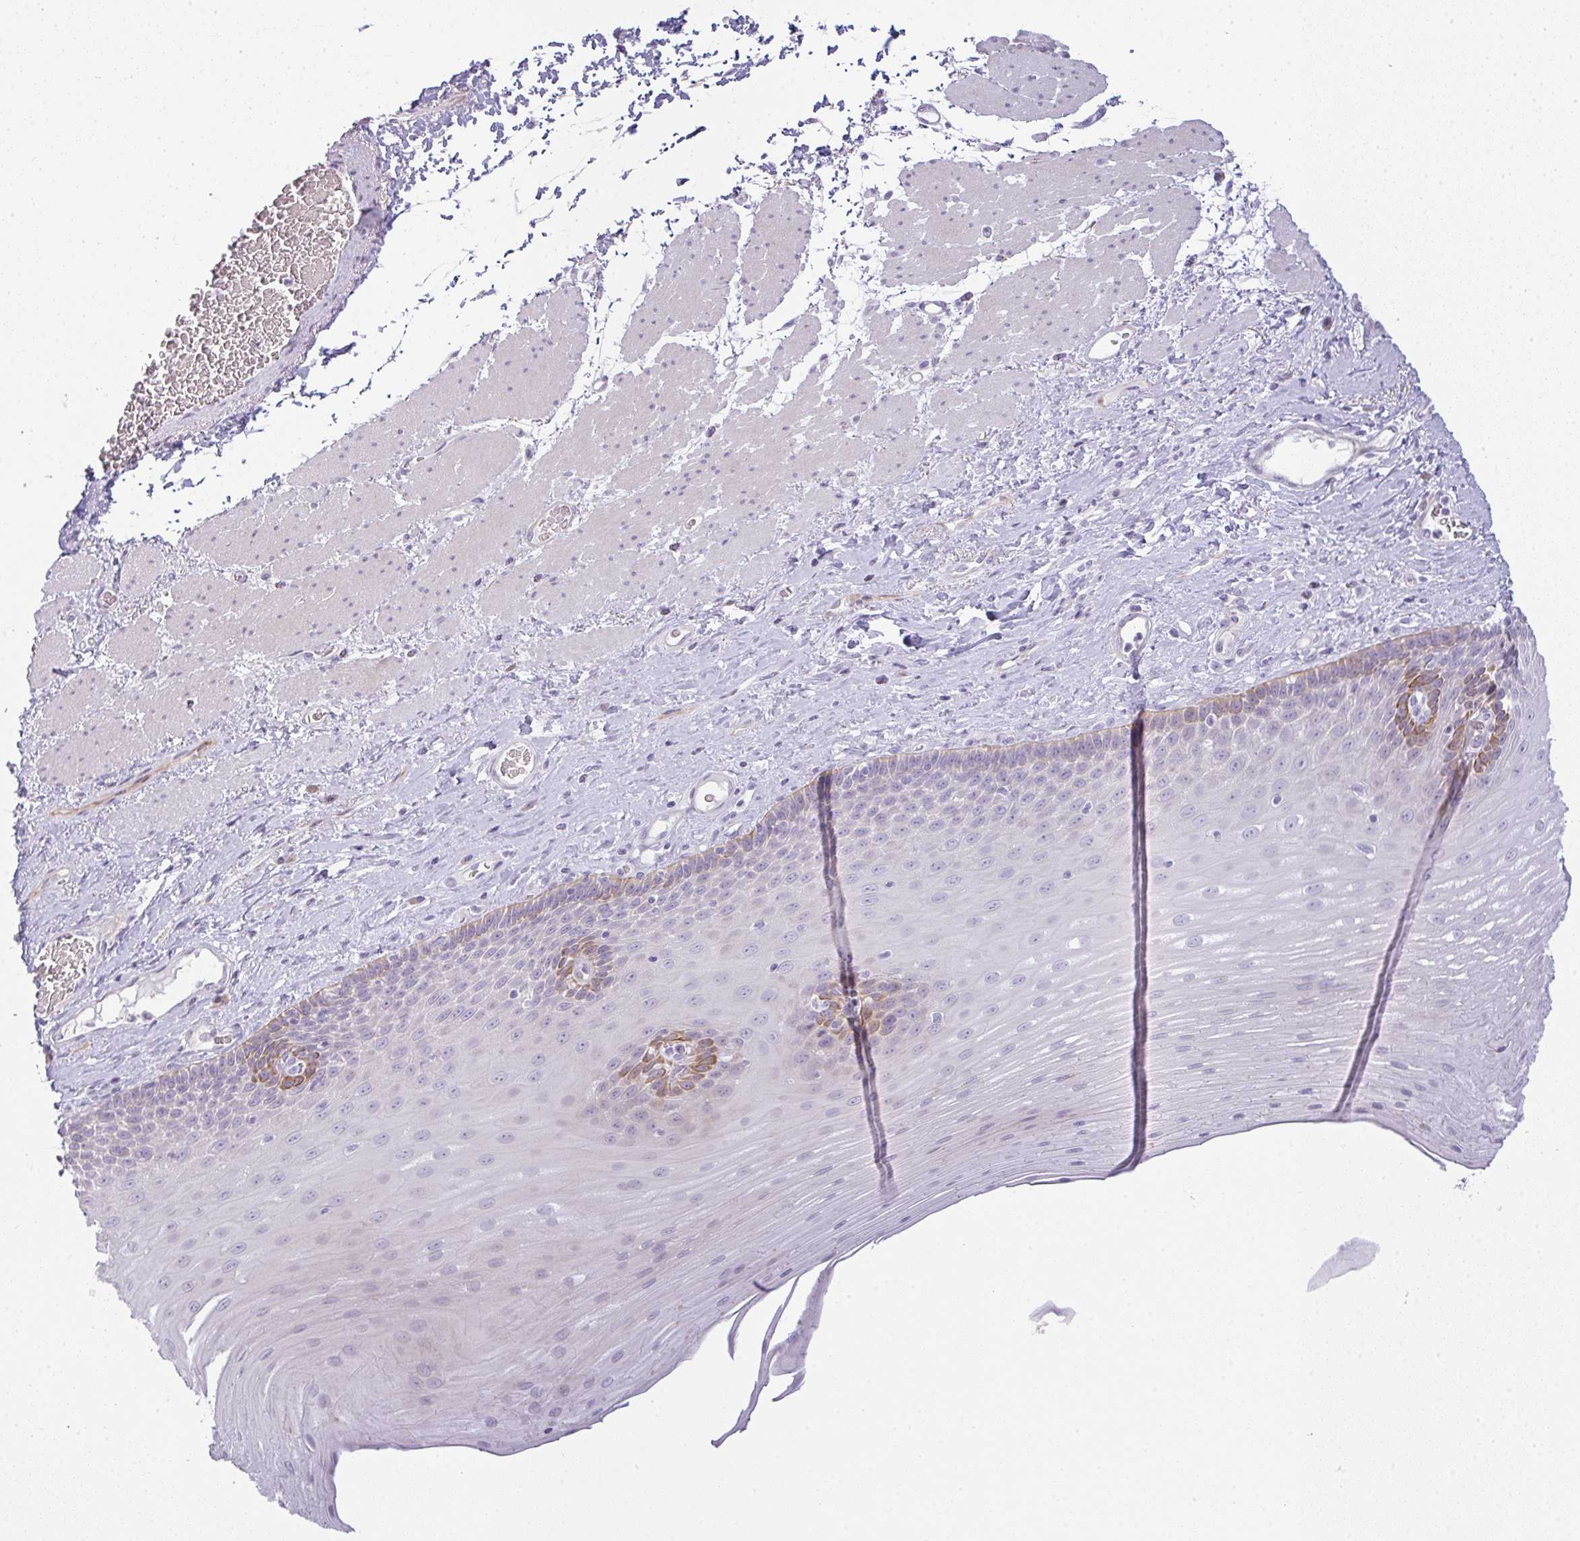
{"staining": {"intensity": "moderate", "quantity": "<25%", "location": "cytoplasmic/membranous"}, "tissue": "esophagus", "cell_type": "Squamous epithelial cells", "image_type": "normal", "snomed": [{"axis": "morphology", "description": "Normal tissue, NOS"}, {"axis": "topography", "description": "Esophagus"}], "caption": "Immunohistochemical staining of benign human esophagus displays low levels of moderate cytoplasmic/membranous expression in about <25% of squamous epithelial cells. (brown staining indicates protein expression, while blue staining denotes nuclei).", "gene": "SIRPB2", "patient": {"sex": "male", "age": 62}}